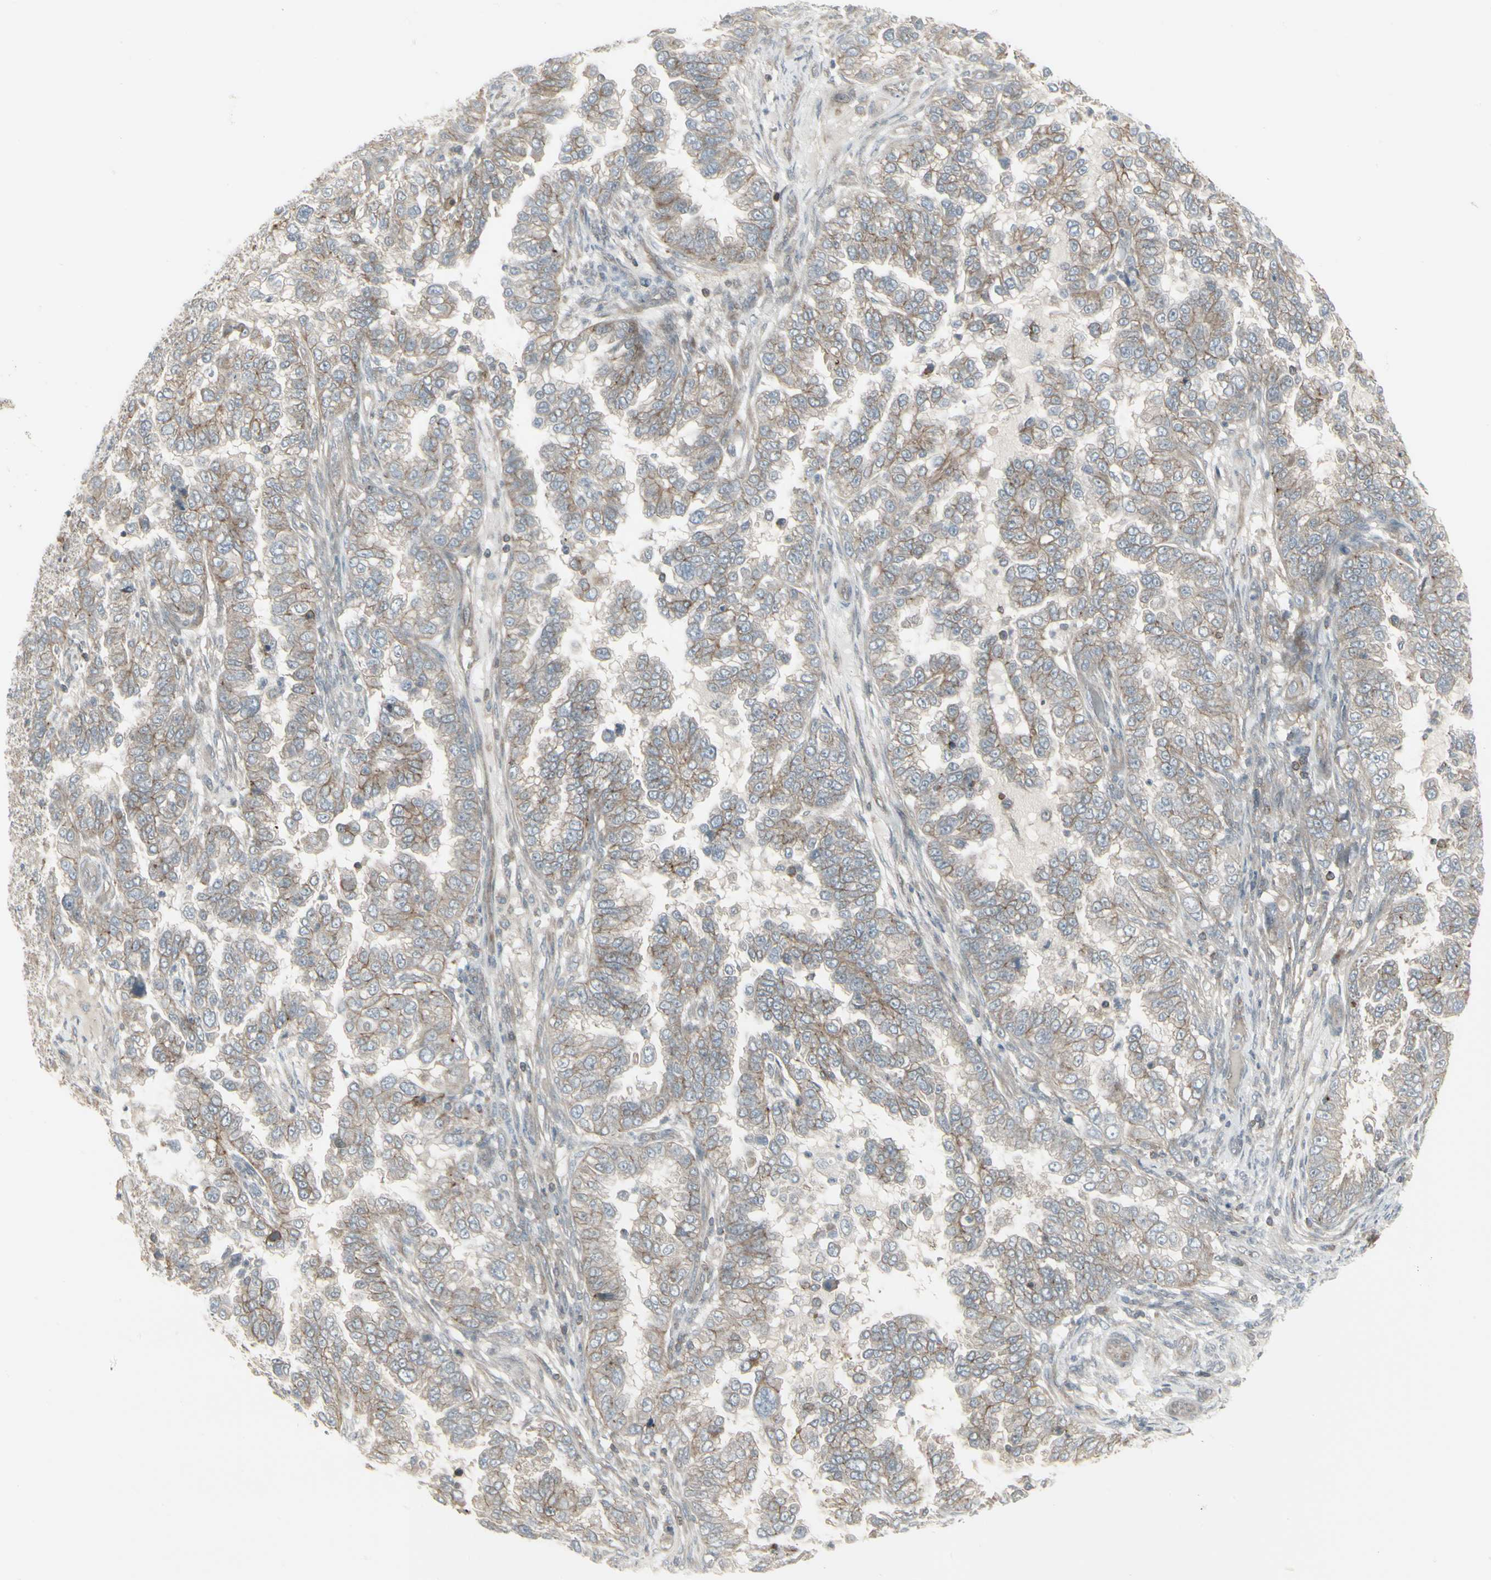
{"staining": {"intensity": "moderate", "quantity": ">75%", "location": "cytoplasmic/membranous"}, "tissue": "endometrial cancer", "cell_type": "Tumor cells", "image_type": "cancer", "snomed": [{"axis": "morphology", "description": "Adenocarcinoma, NOS"}, {"axis": "topography", "description": "Endometrium"}], "caption": "Endometrial adenocarcinoma stained with DAB IHC displays medium levels of moderate cytoplasmic/membranous expression in about >75% of tumor cells. (Stains: DAB (3,3'-diaminobenzidine) in brown, nuclei in blue, Microscopy: brightfield microscopy at high magnification).", "gene": "EPS15", "patient": {"sex": "female", "age": 85}}